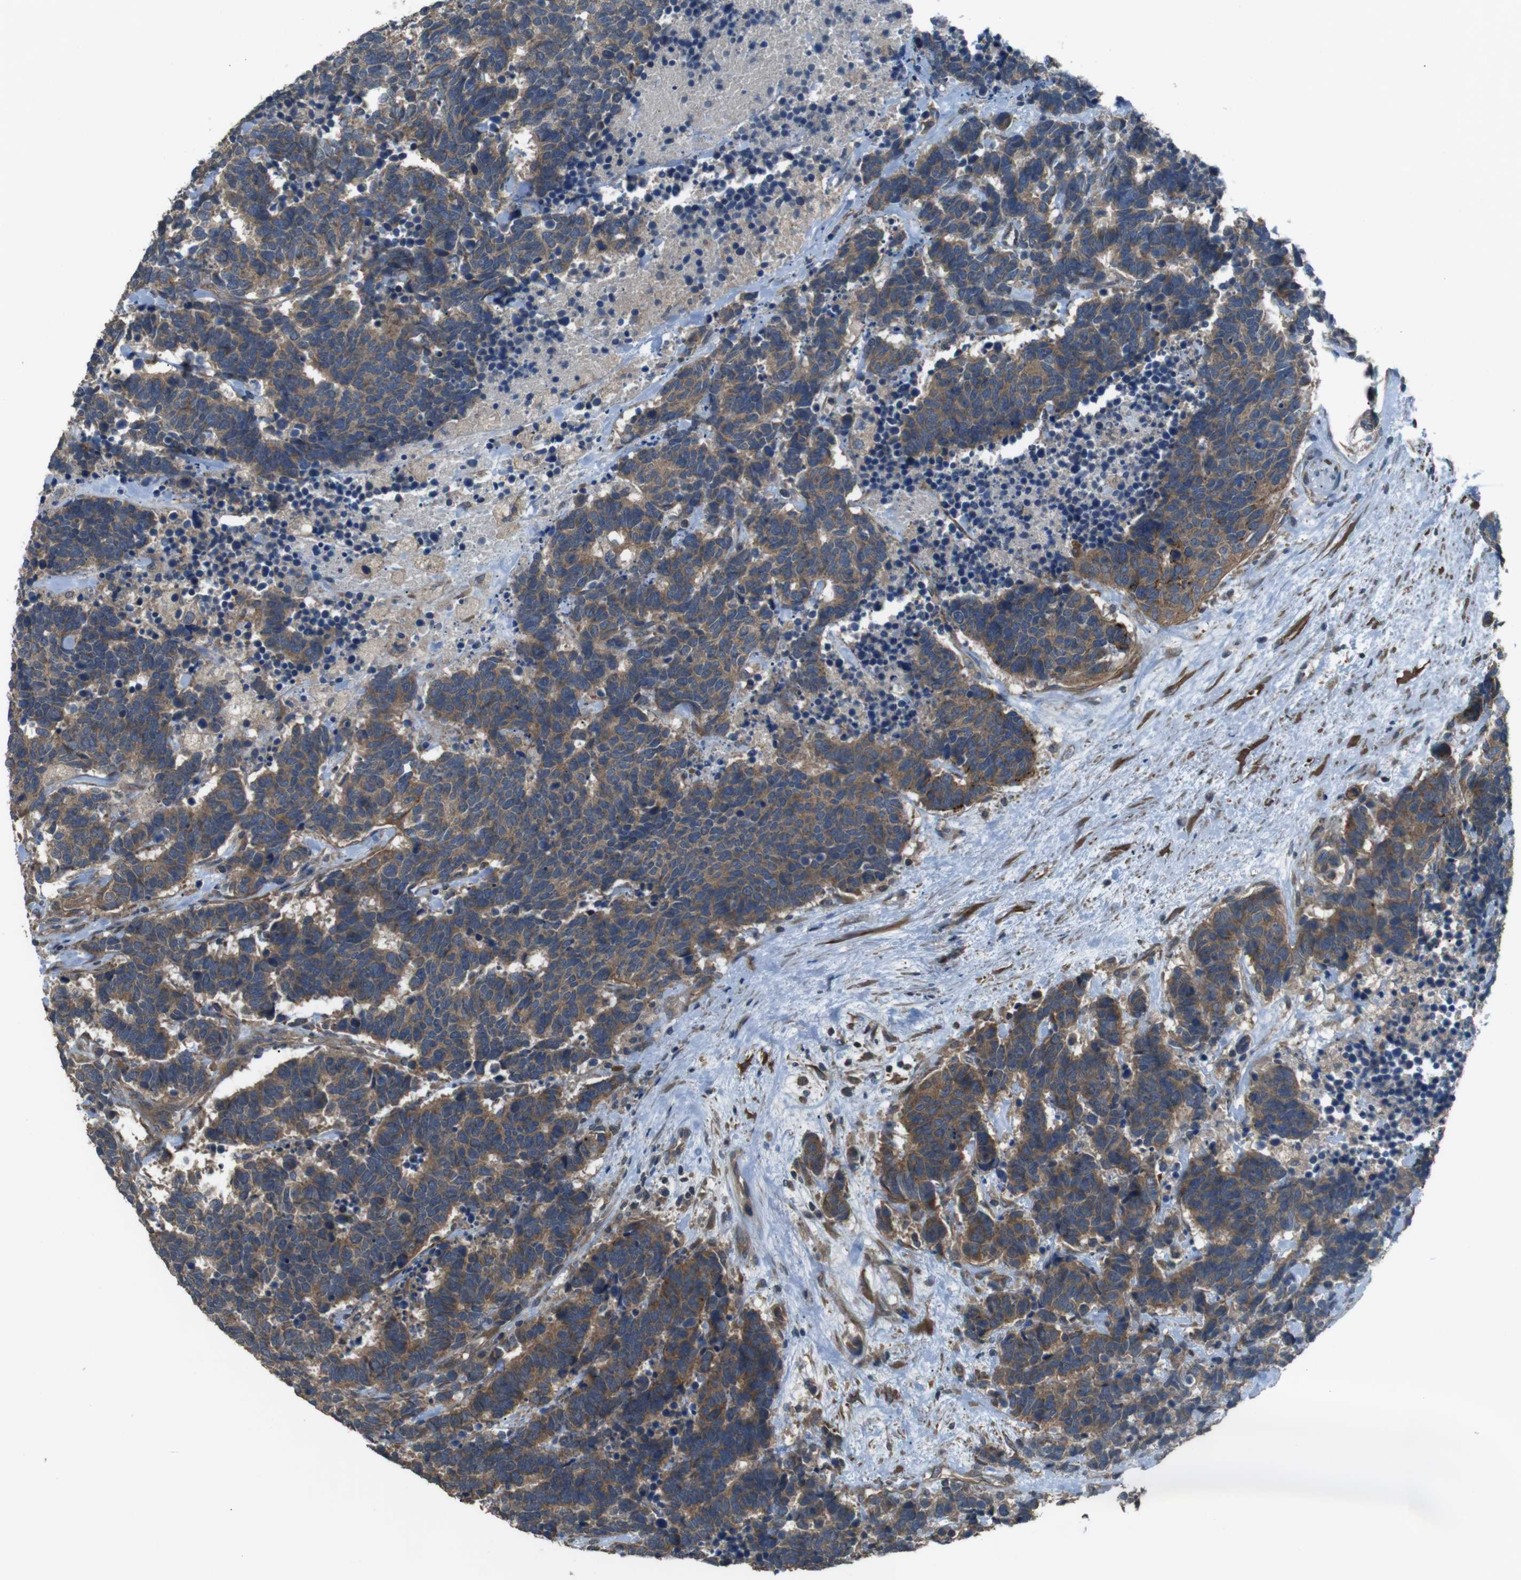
{"staining": {"intensity": "moderate", "quantity": ">75%", "location": "cytoplasmic/membranous"}, "tissue": "carcinoid", "cell_type": "Tumor cells", "image_type": "cancer", "snomed": [{"axis": "morphology", "description": "Carcinoma, NOS"}, {"axis": "morphology", "description": "Carcinoid, malignant, NOS"}, {"axis": "topography", "description": "Urinary bladder"}], "caption": "A brown stain labels moderate cytoplasmic/membranous staining of a protein in carcinoid tumor cells.", "gene": "FUT2", "patient": {"sex": "male", "age": 57}}